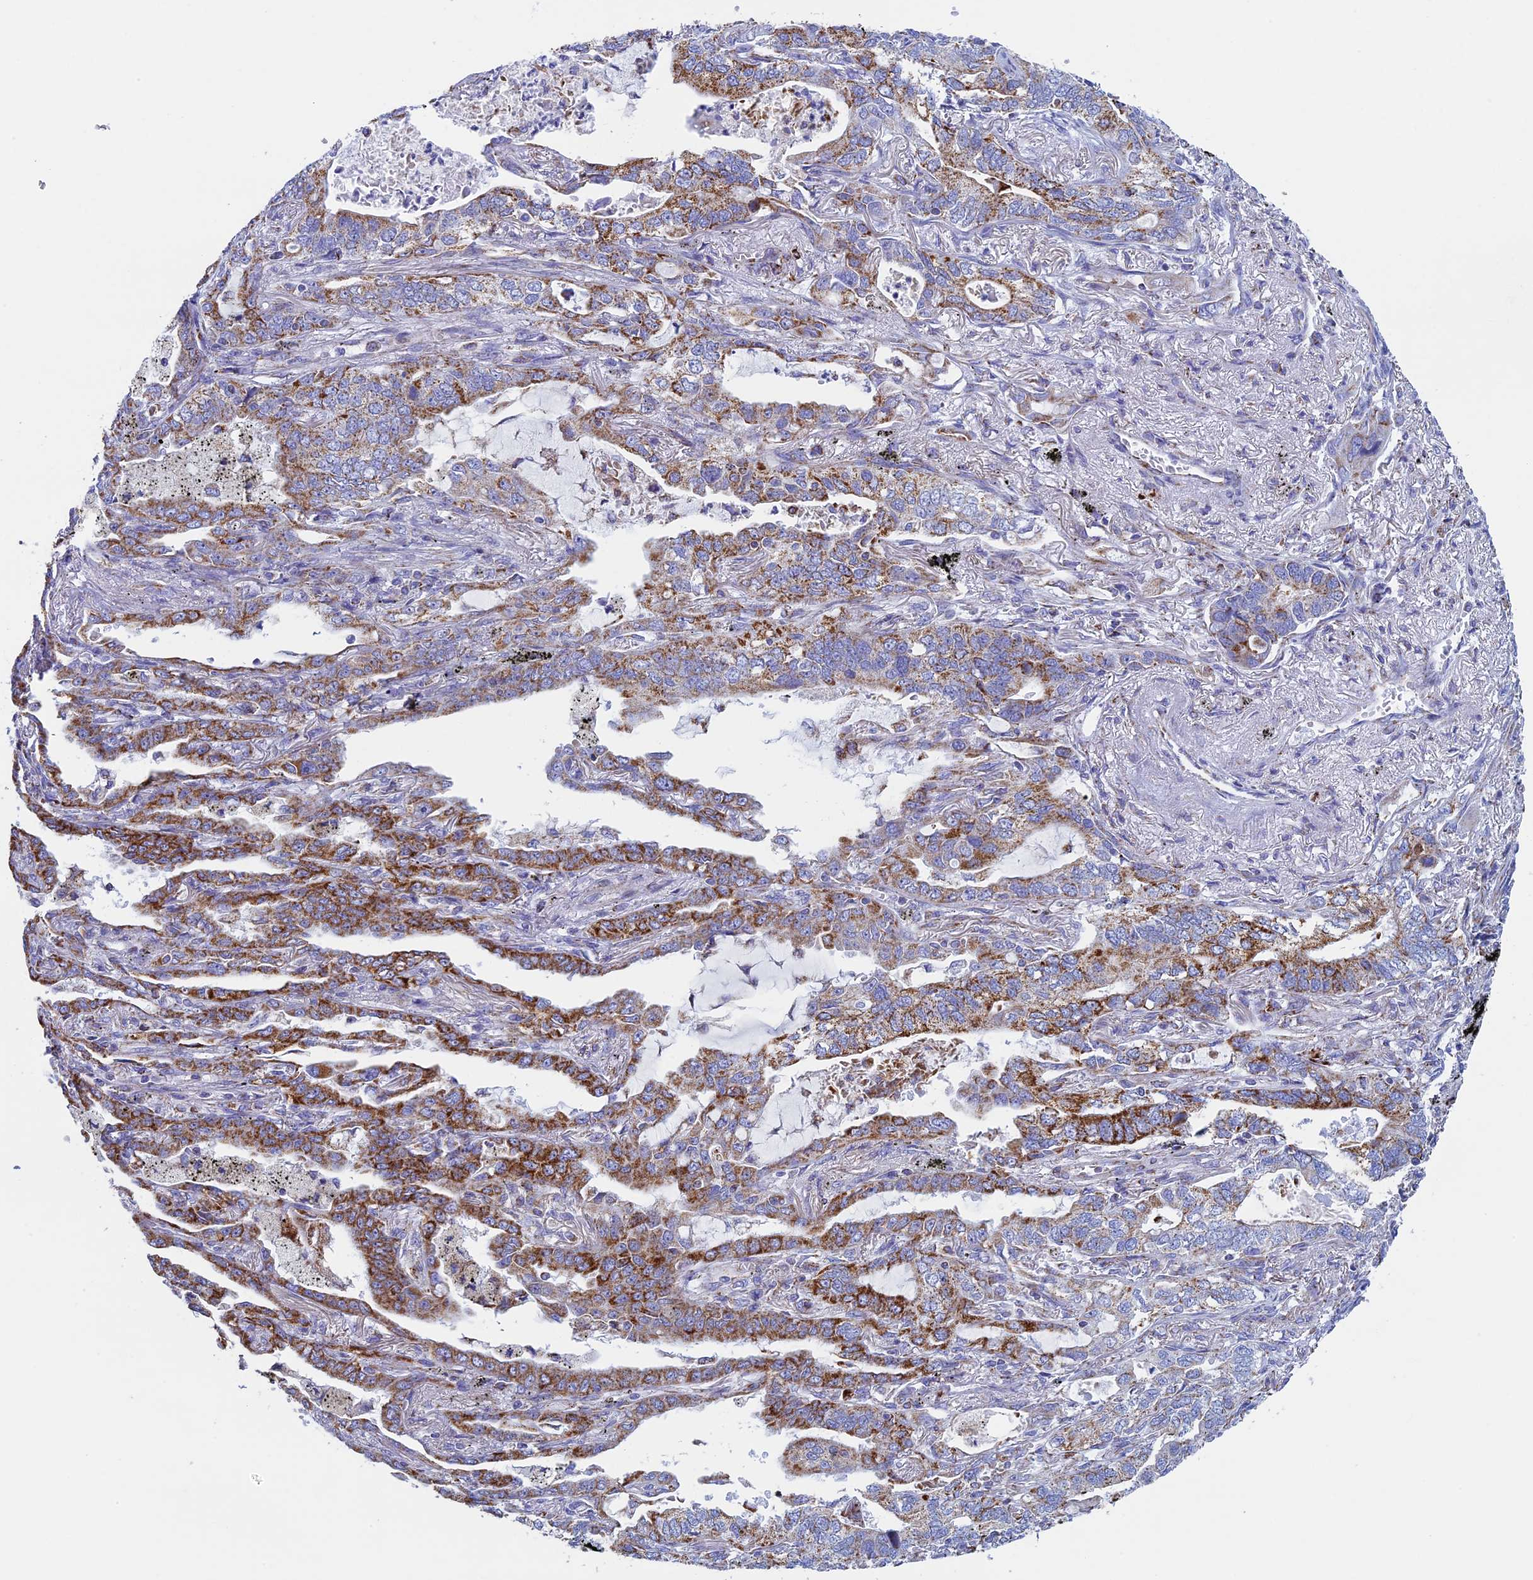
{"staining": {"intensity": "moderate", "quantity": ">75%", "location": "cytoplasmic/membranous"}, "tissue": "lung cancer", "cell_type": "Tumor cells", "image_type": "cancer", "snomed": [{"axis": "morphology", "description": "Adenocarcinoma, NOS"}, {"axis": "topography", "description": "Lung"}], "caption": "IHC of human lung cancer (adenocarcinoma) reveals medium levels of moderate cytoplasmic/membranous positivity in about >75% of tumor cells. (DAB IHC, brown staining for protein, blue staining for nuclei).", "gene": "UQCRFS1", "patient": {"sex": "male", "age": 67}}